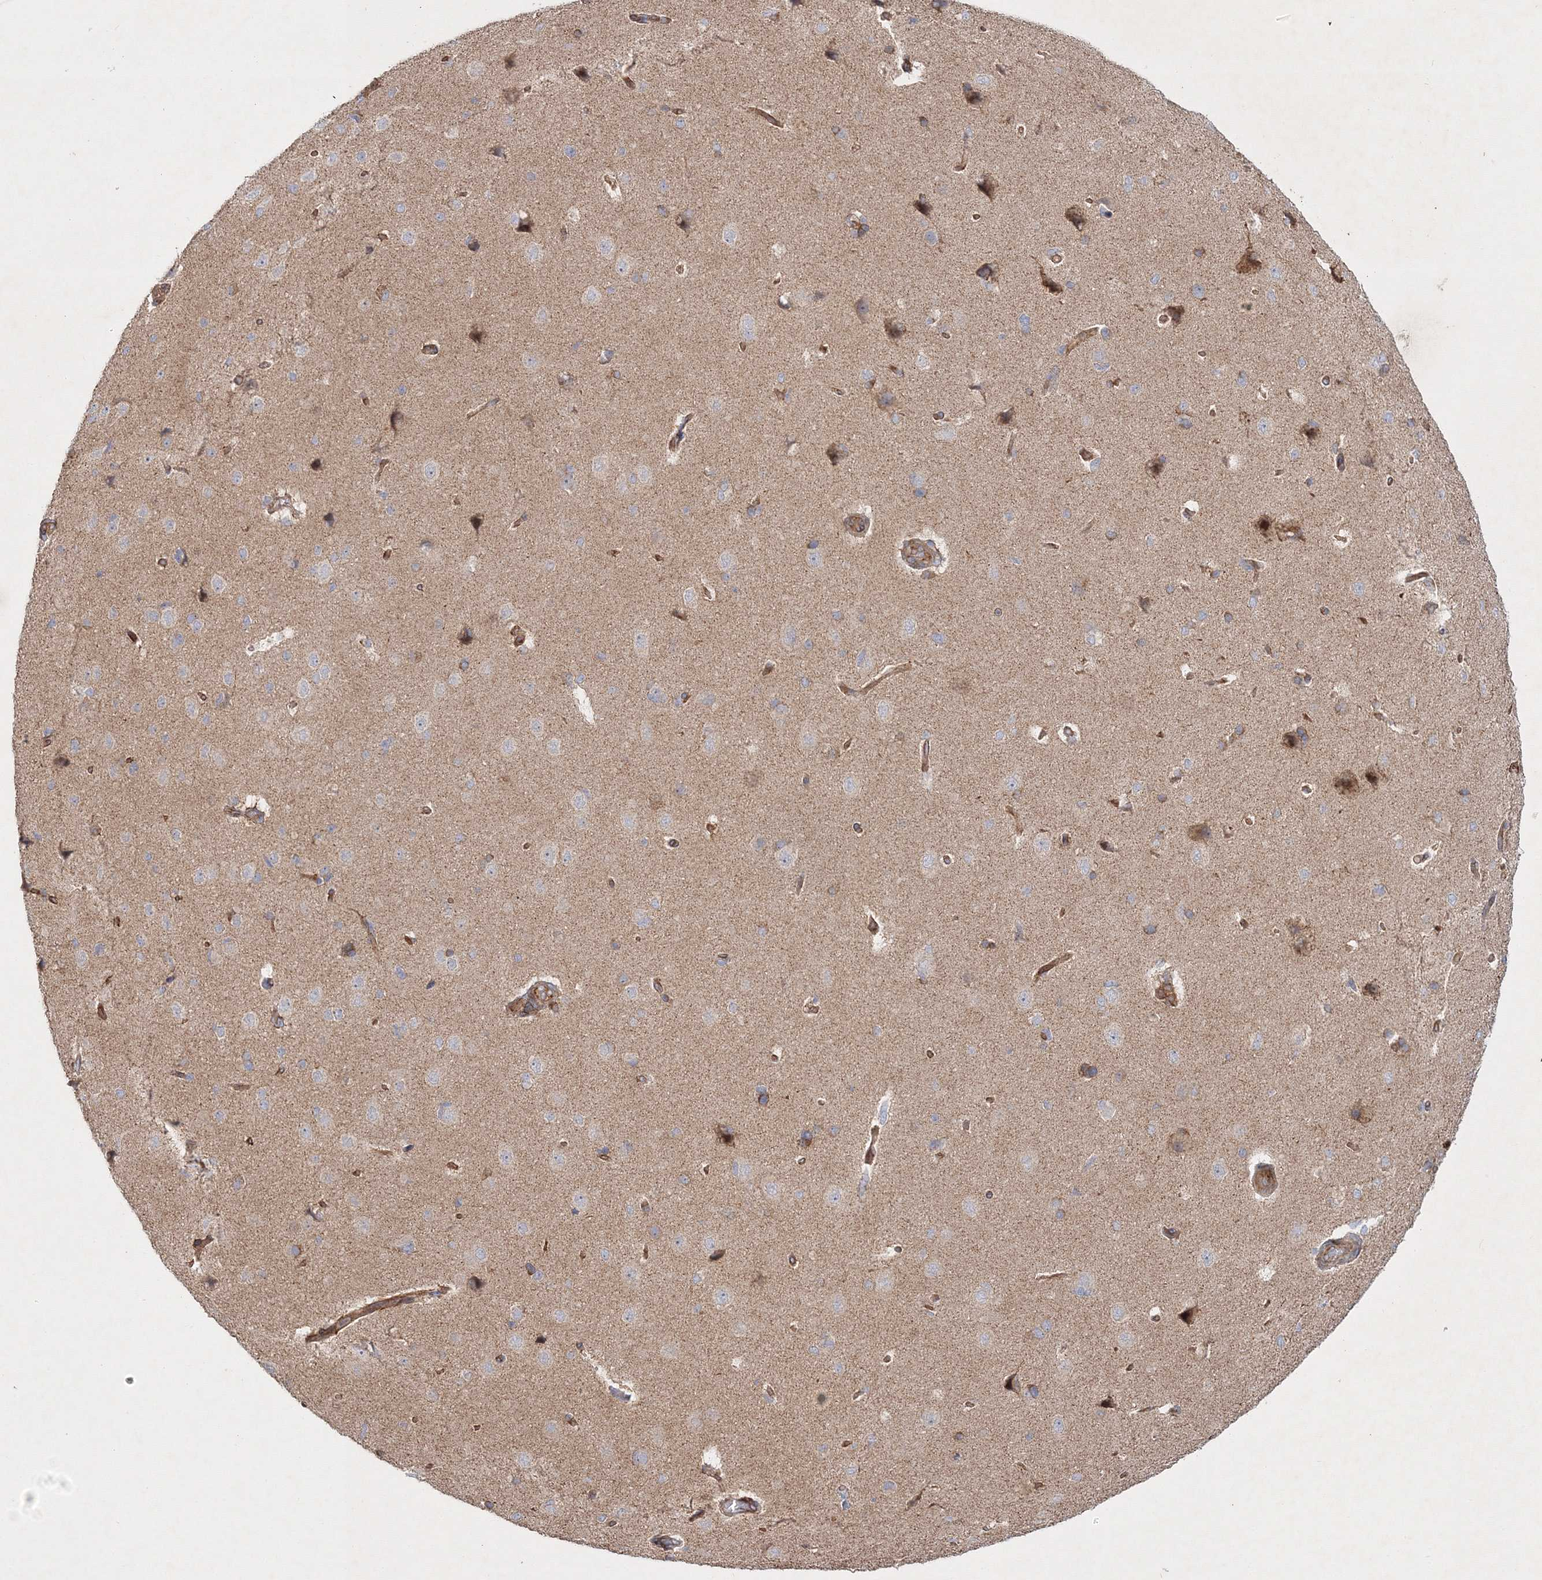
{"staining": {"intensity": "moderate", "quantity": ">75%", "location": "cytoplasmic/membranous"}, "tissue": "cerebral cortex", "cell_type": "Endothelial cells", "image_type": "normal", "snomed": [{"axis": "morphology", "description": "Normal tissue, NOS"}, {"axis": "topography", "description": "Cerebral cortex"}], "caption": "A brown stain shows moderate cytoplasmic/membranous positivity of a protein in endothelial cells of benign cerebral cortex. (brown staining indicates protein expression, while blue staining denotes nuclei).", "gene": "ZFYVE16", "patient": {"sex": "male", "age": 62}}